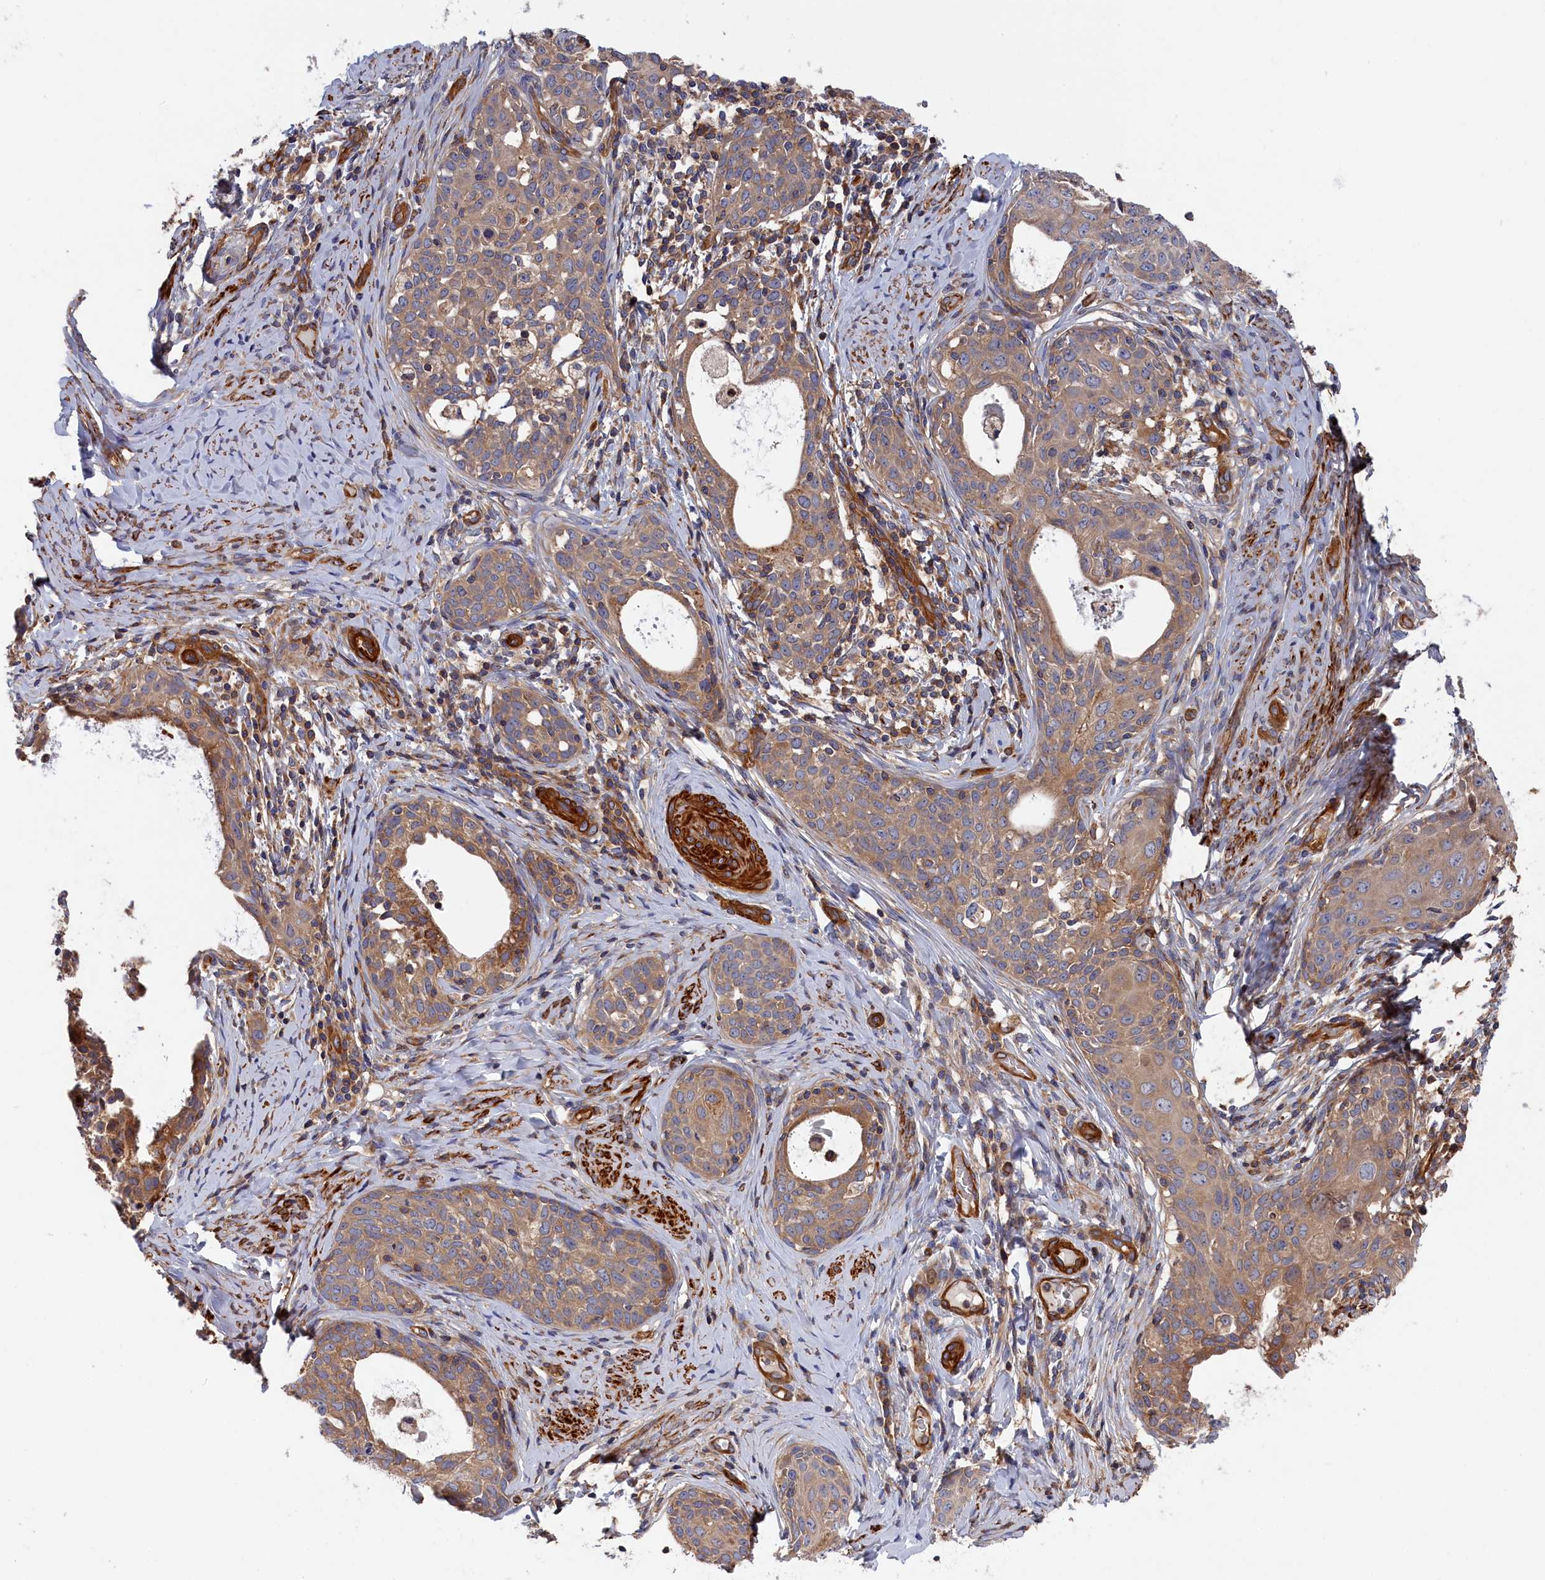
{"staining": {"intensity": "moderate", "quantity": ">75%", "location": "cytoplasmic/membranous"}, "tissue": "cervical cancer", "cell_type": "Tumor cells", "image_type": "cancer", "snomed": [{"axis": "morphology", "description": "Squamous cell carcinoma, NOS"}, {"axis": "morphology", "description": "Adenocarcinoma, NOS"}, {"axis": "topography", "description": "Cervix"}], "caption": "The histopathology image demonstrates immunohistochemical staining of squamous cell carcinoma (cervical). There is moderate cytoplasmic/membranous positivity is appreciated in approximately >75% of tumor cells.", "gene": "LDHD", "patient": {"sex": "female", "age": 52}}